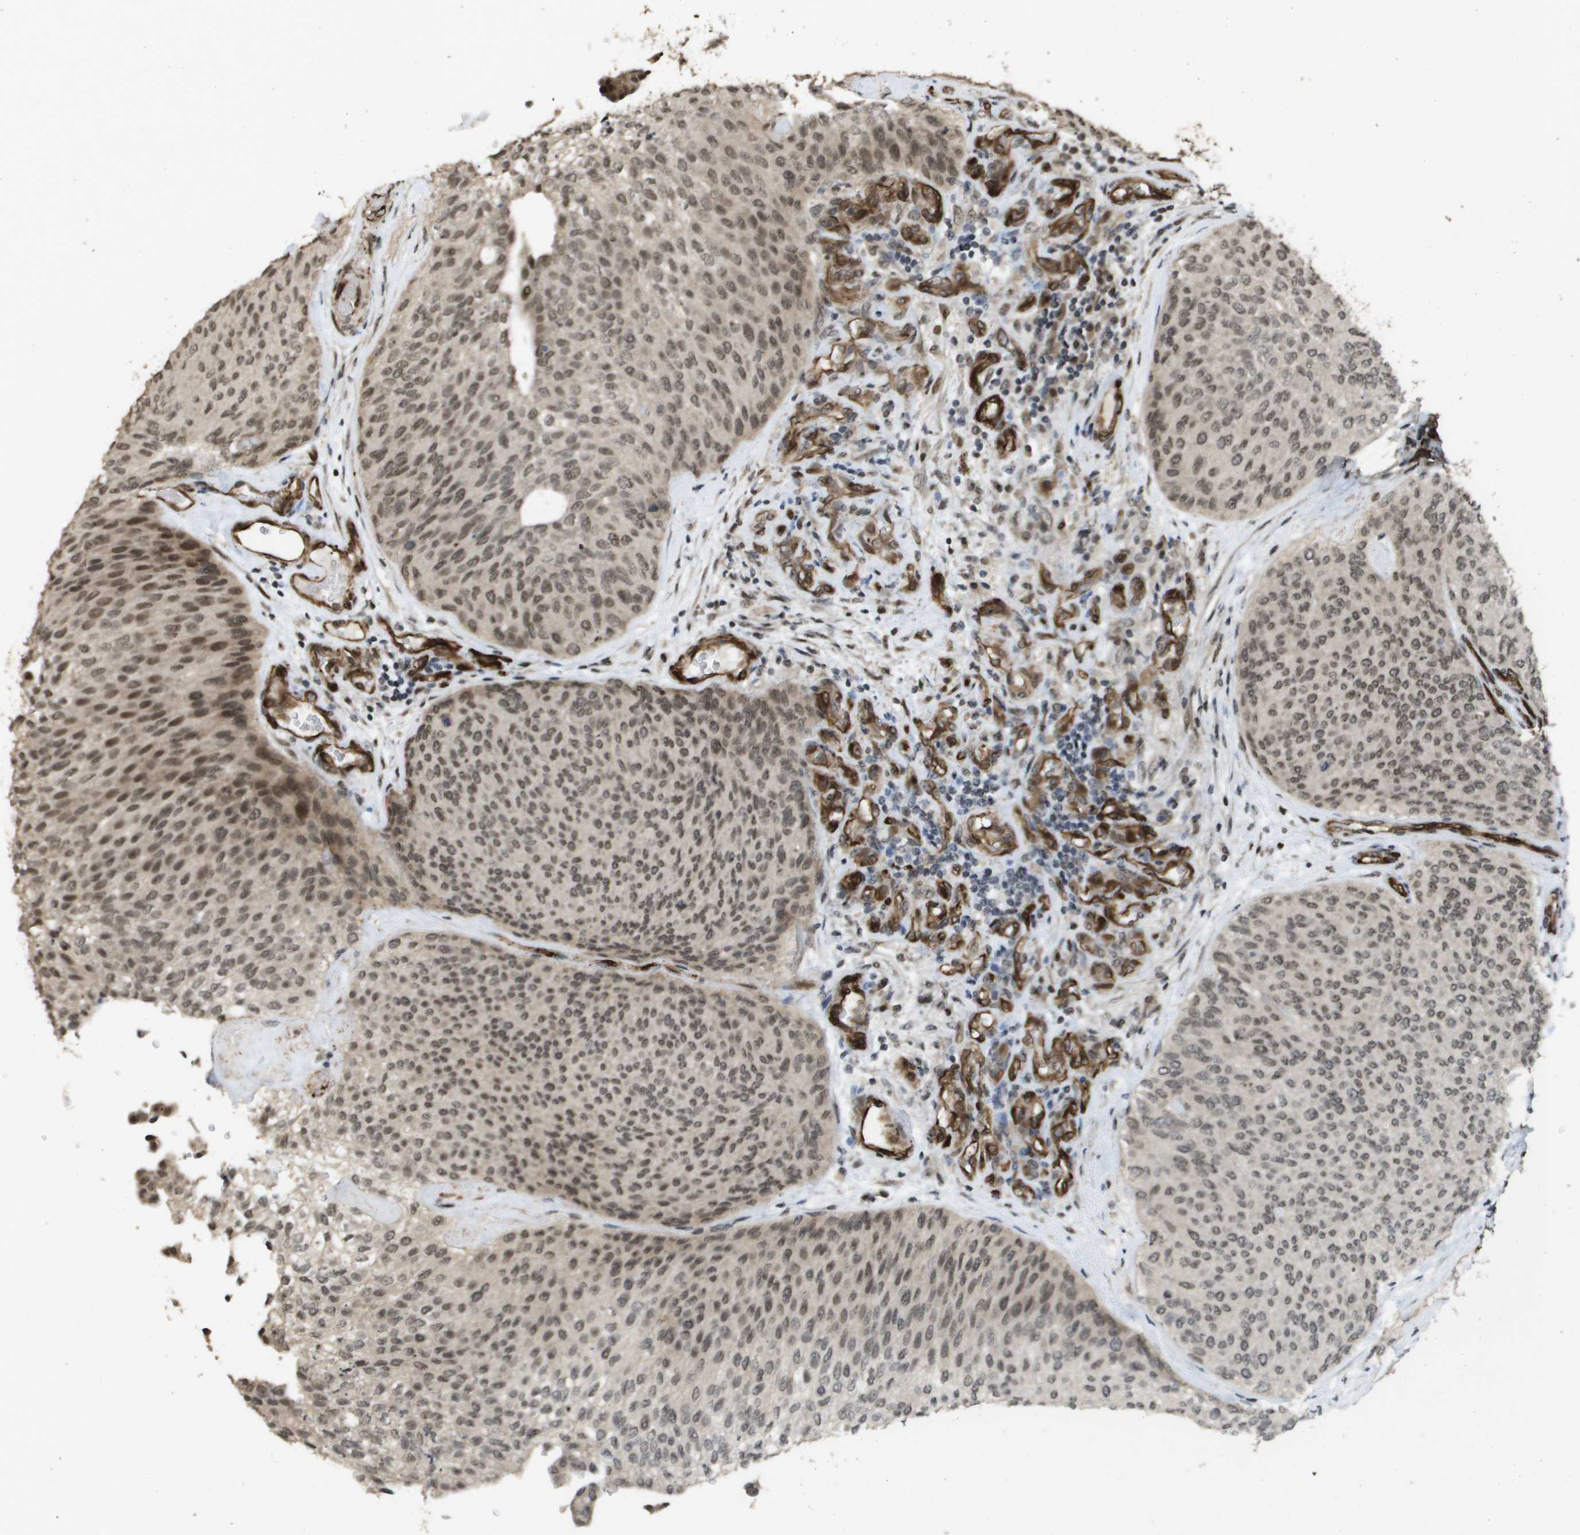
{"staining": {"intensity": "moderate", "quantity": ">75%", "location": "nuclear"}, "tissue": "urothelial cancer", "cell_type": "Tumor cells", "image_type": "cancer", "snomed": [{"axis": "morphology", "description": "Urothelial carcinoma, Low grade"}, {"axis": "topography", "description": "Urinary bladder"}], "caption": "This is an image of immunohistochemistry (IHC) staining of low-grade urothelial carcinoma, which shows moderate positivity in the nuclear of tumor cells.", "gene": "KAT5", "patient": {"sex": "female", "age": 79}}